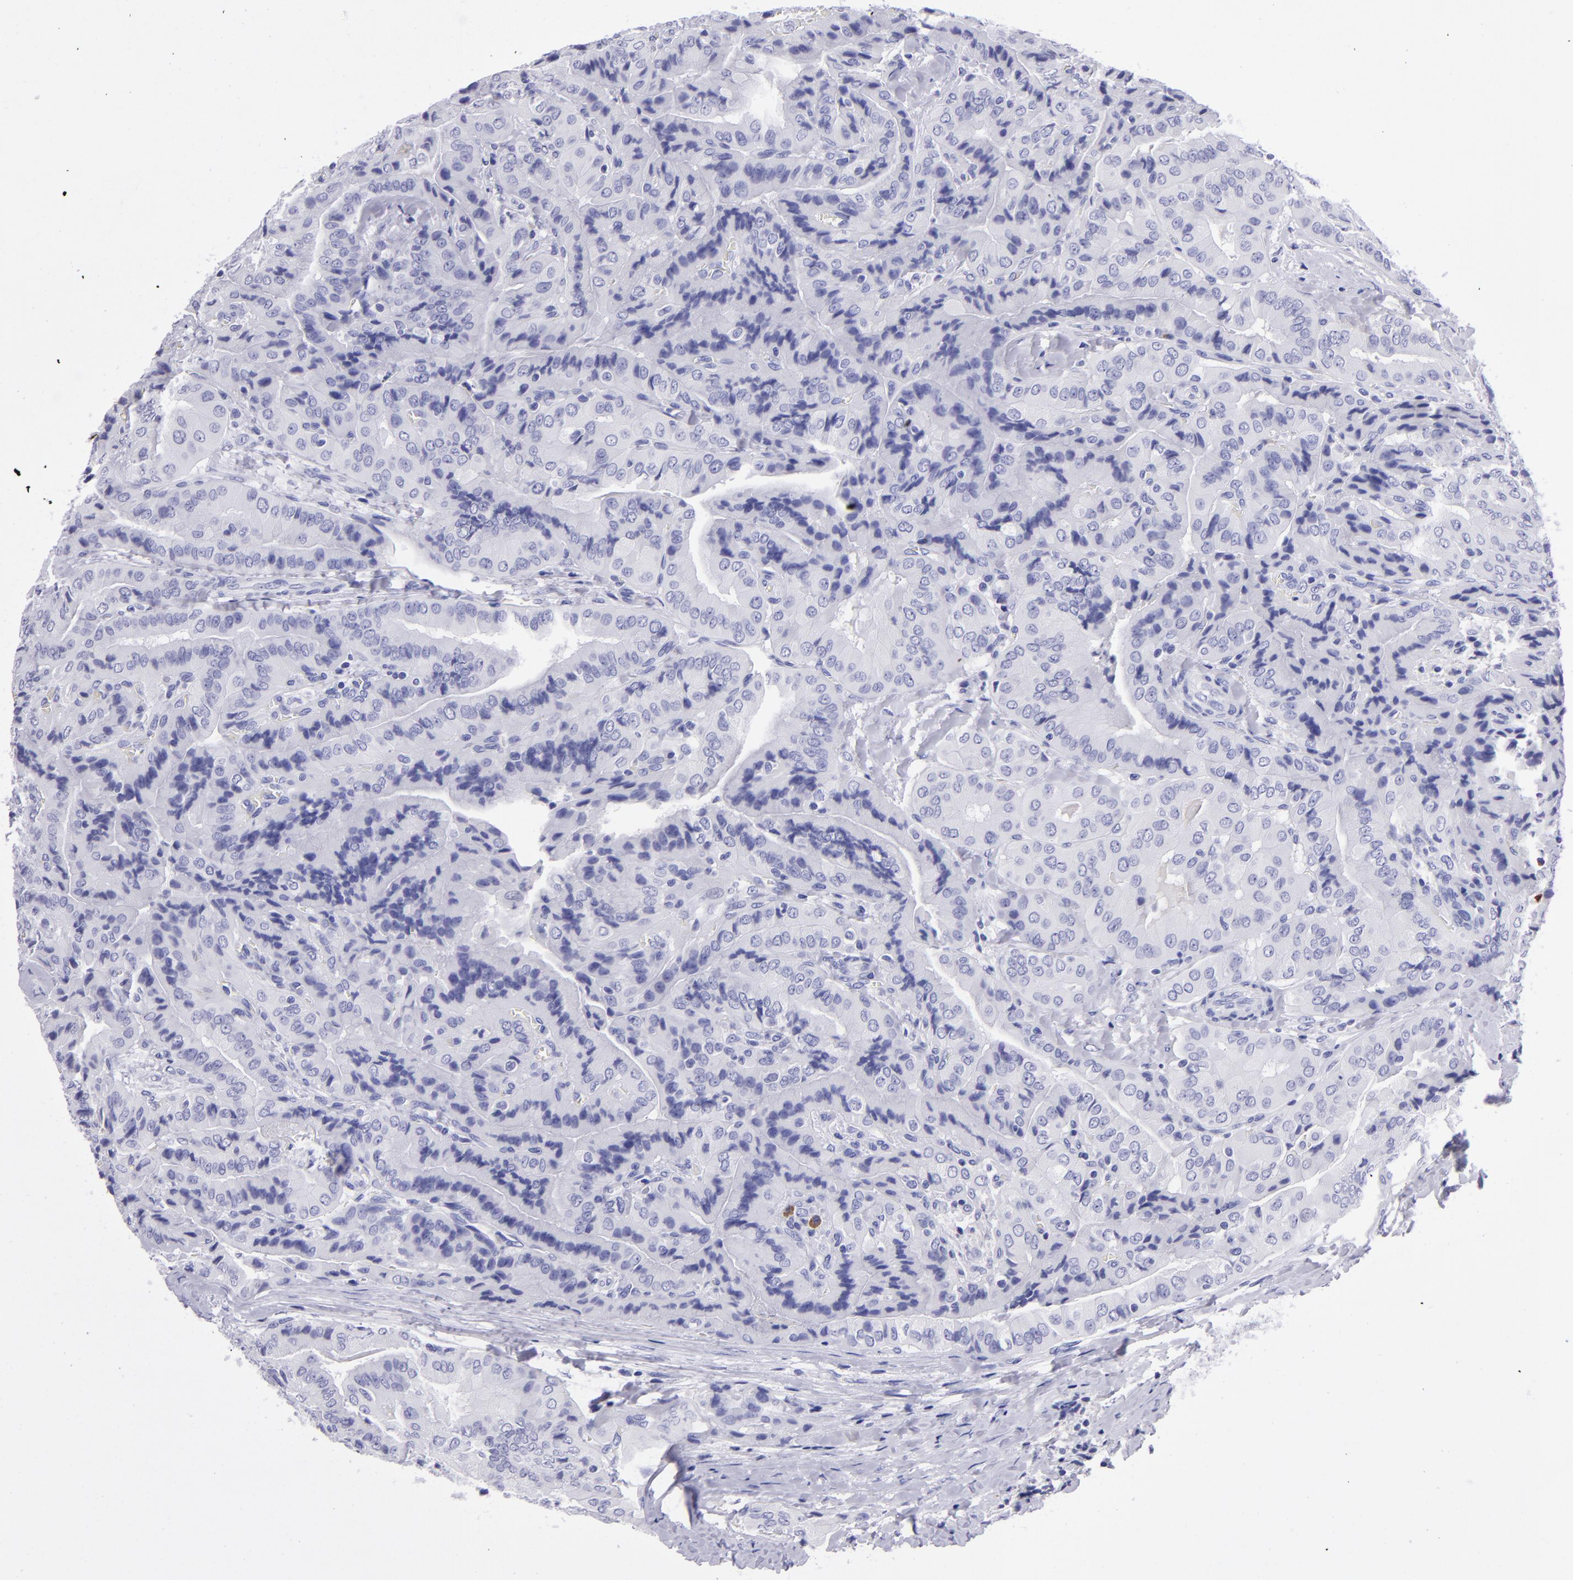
{"staining": {"intensity": "negative", "quantity": "none", "location": "none"}, "tissue": "thyroid cancer", "cell_type": "Tumor cells", "image_type": "cancer", "snomed": [{"axis": "morphology", "description": "Papillary adenocarcinoma, NOS"}, {"axis": "topography", "description": "Thyroid gland"}], "caption": "High power microscopy image of an immunohistochemistry image of thyroid cancer, revealing no significant positivity in tumor cells. (Immunohistochemistry (ihc), brightfield microscopy, high magnification).", "gene": "TYRP1", "patient": {"sex": "female", "age": 71}}